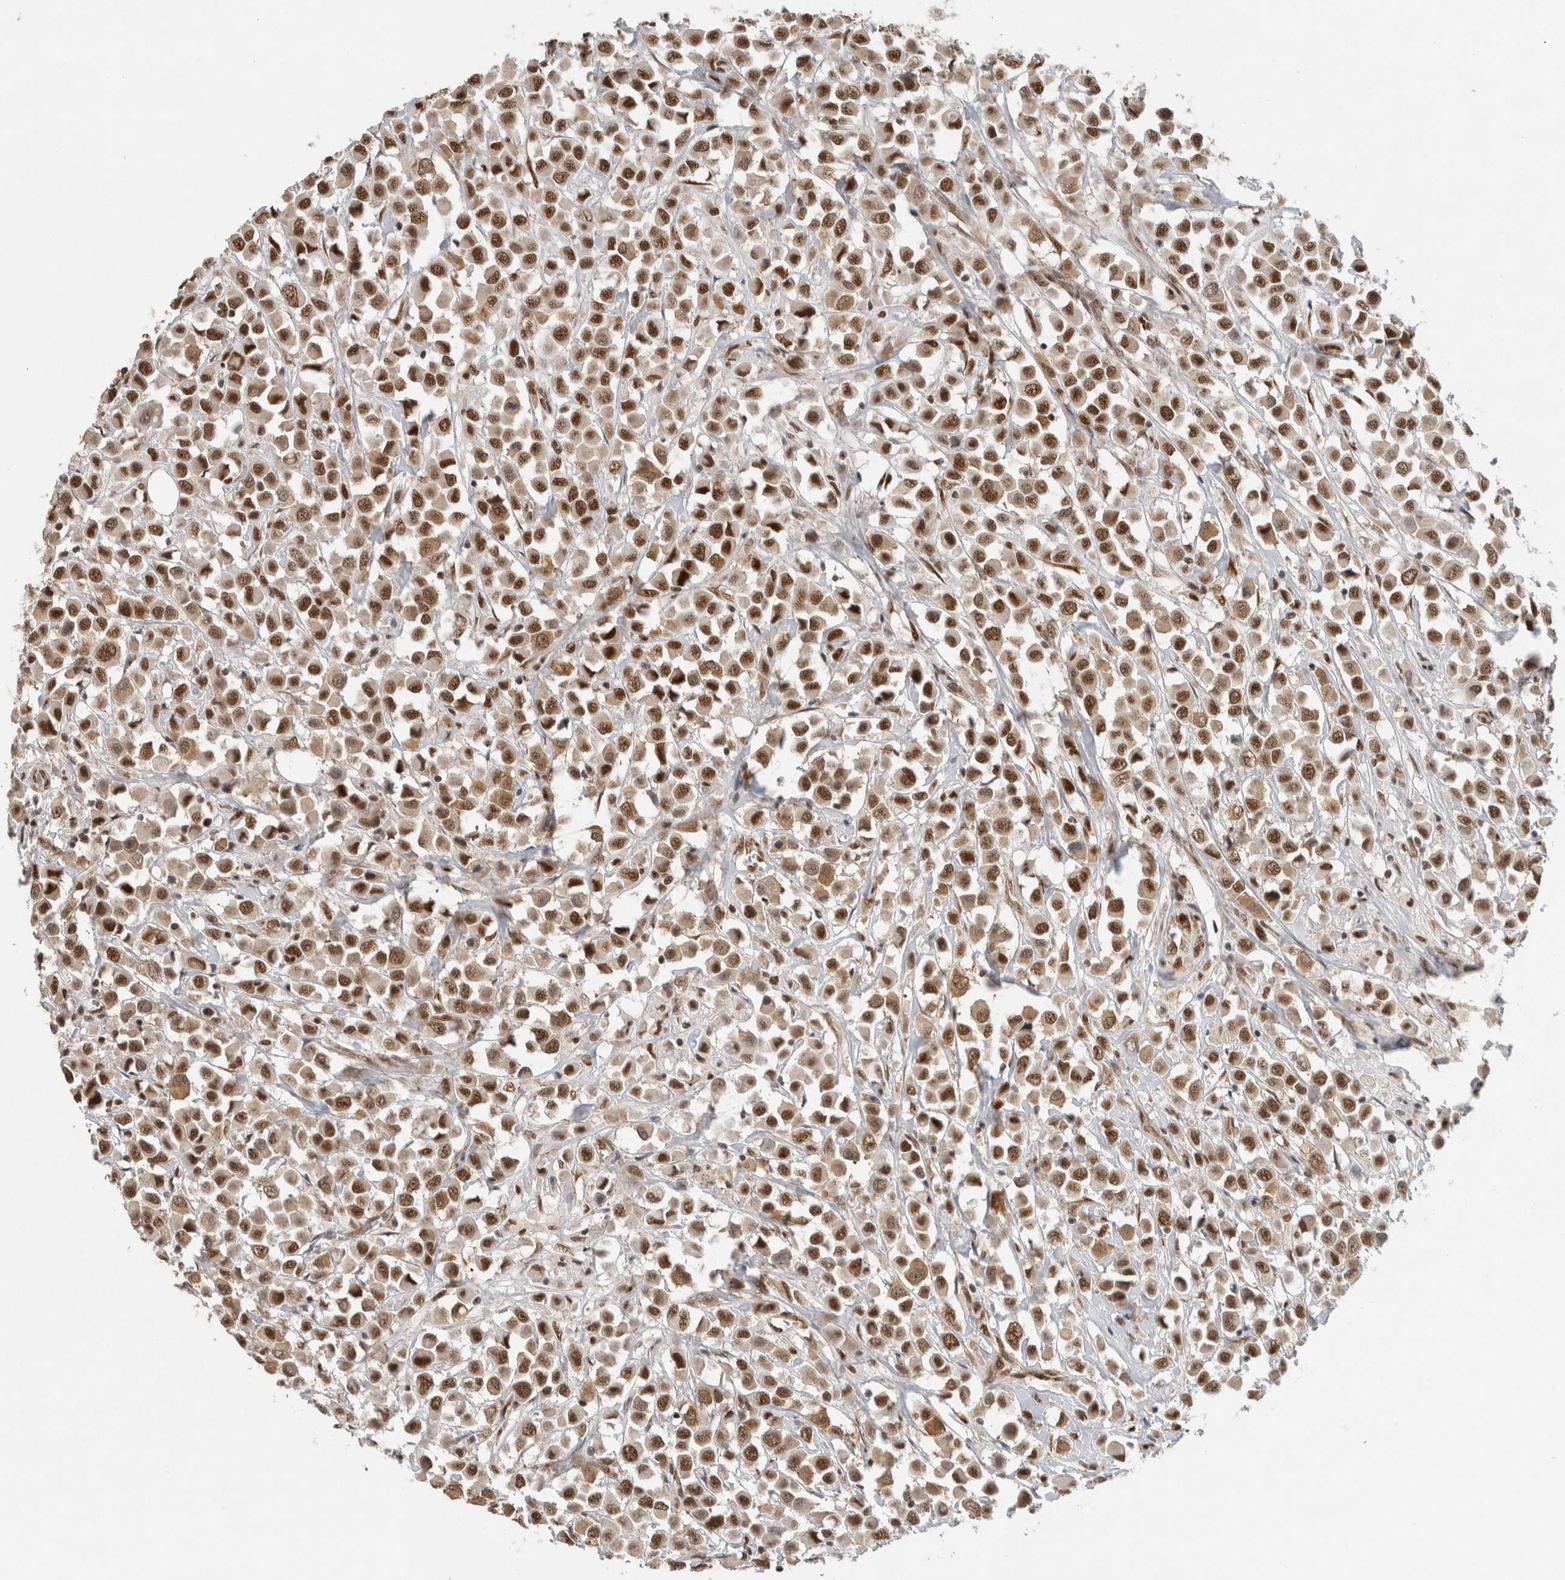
{"staining": {"intensity": "strong", "quantity": ">75%", "location": "nuclear"}, "tissue": "breast cancer", "cell_type": "Tumor cells", "image_type": "cancer", "snomed": [{"axis": "morphology", "description": "Duct carcinoma"}, {"axis": "topography", "description": "Breast"}], "caption": "Intraductal carcinoma (breast) stained with a brown dye exhibits strong nuclear positive staining in about >75% of tumor cells.", "gene": "DDX42", "patient": {"sex": "female", "age": 61}}